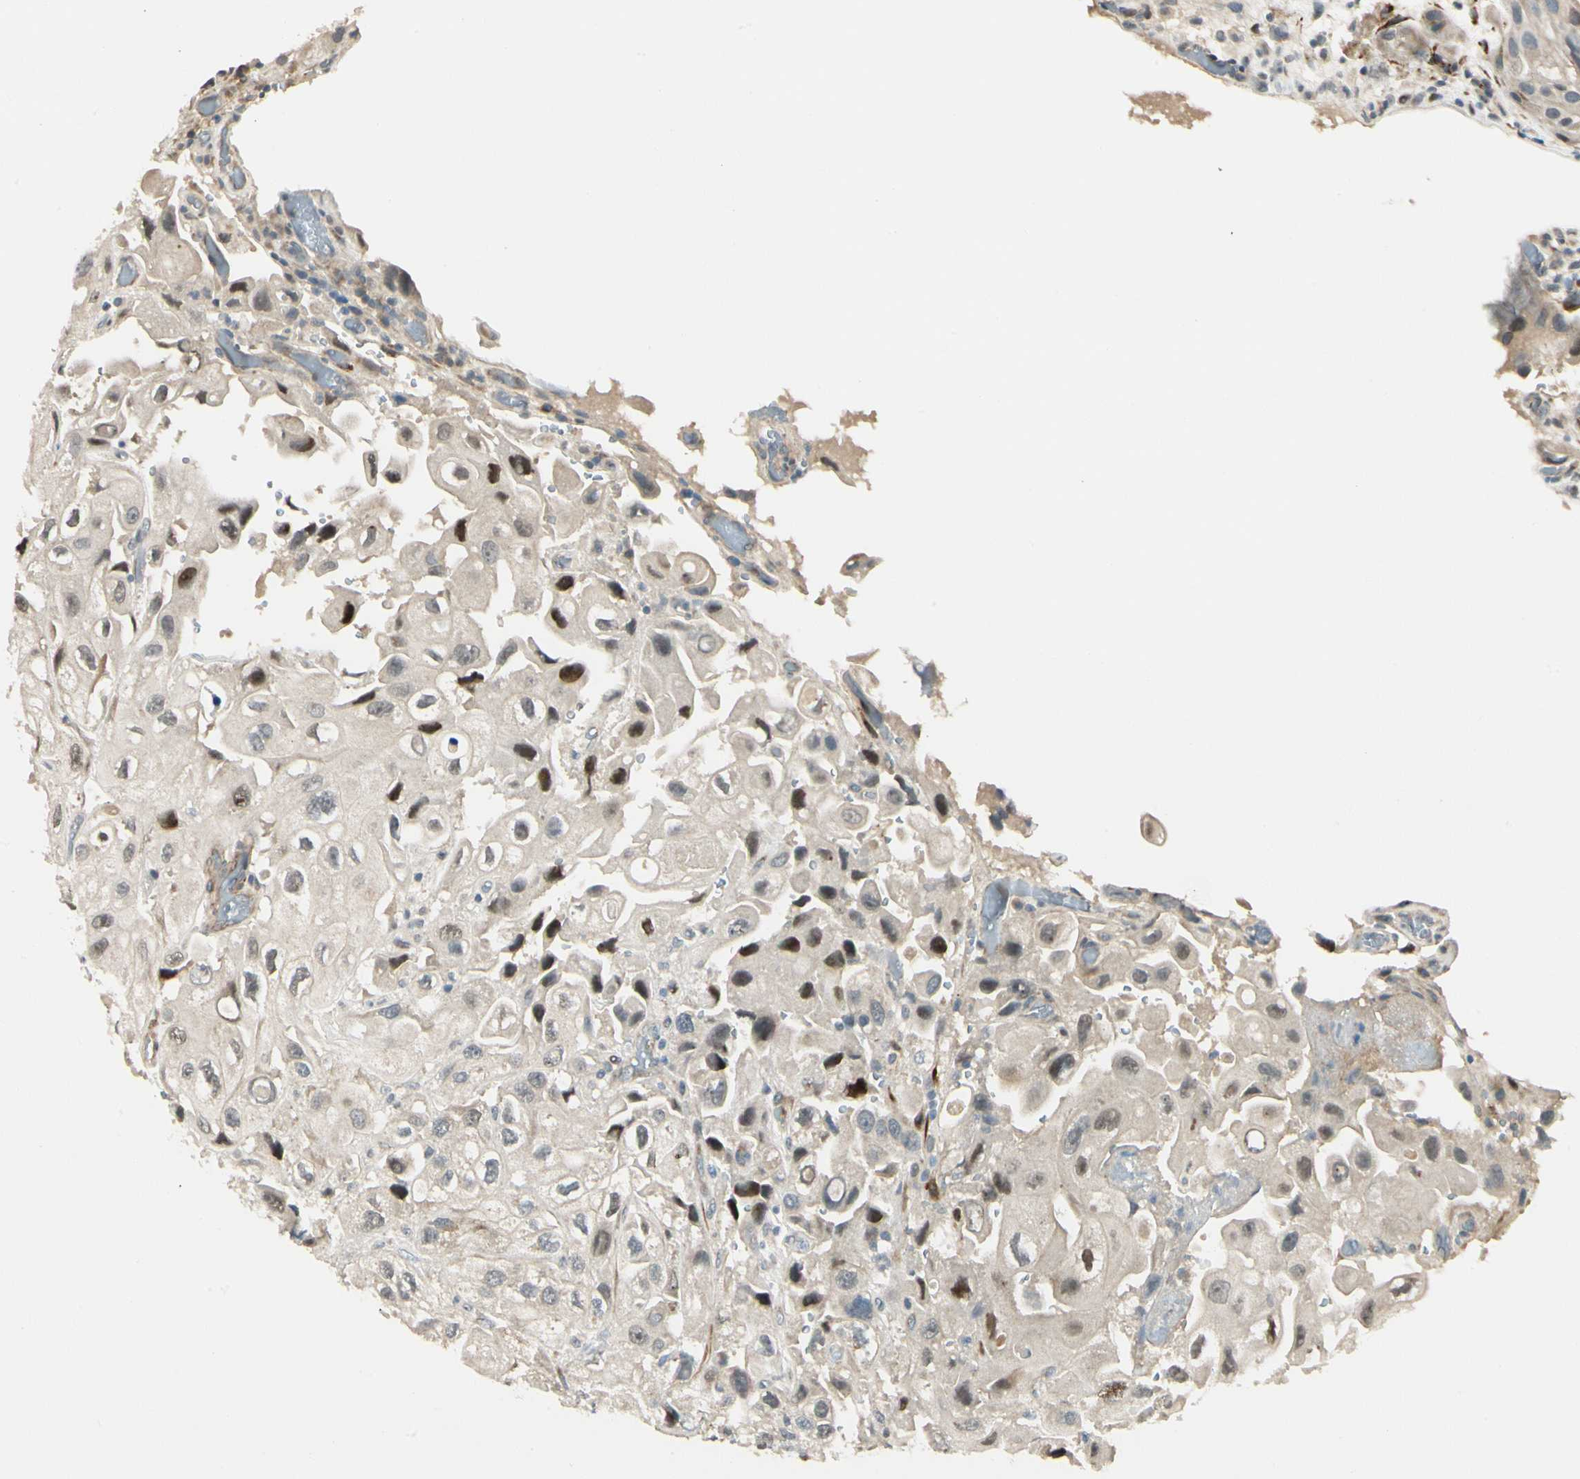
{"staining": {"intensity": "strong", "quantity": "<25%", "location": "nuclear"}, "tissue": "urothelial cancer", "cell_type": "Tumor cells", "image_type": "cancer", "snomed": [{"axis": "morphology", "description": "Urothelial carcinoma, High grade"}, {"axis": "topography", "description": "Urinary bladder"}], "caption": "Urothelial carcinoma (high-grade) stained with a protein marker reveals strong staining in tumor cells.", "gene": "P4HA3", "patient": {"sex": "female", "age": 64}}